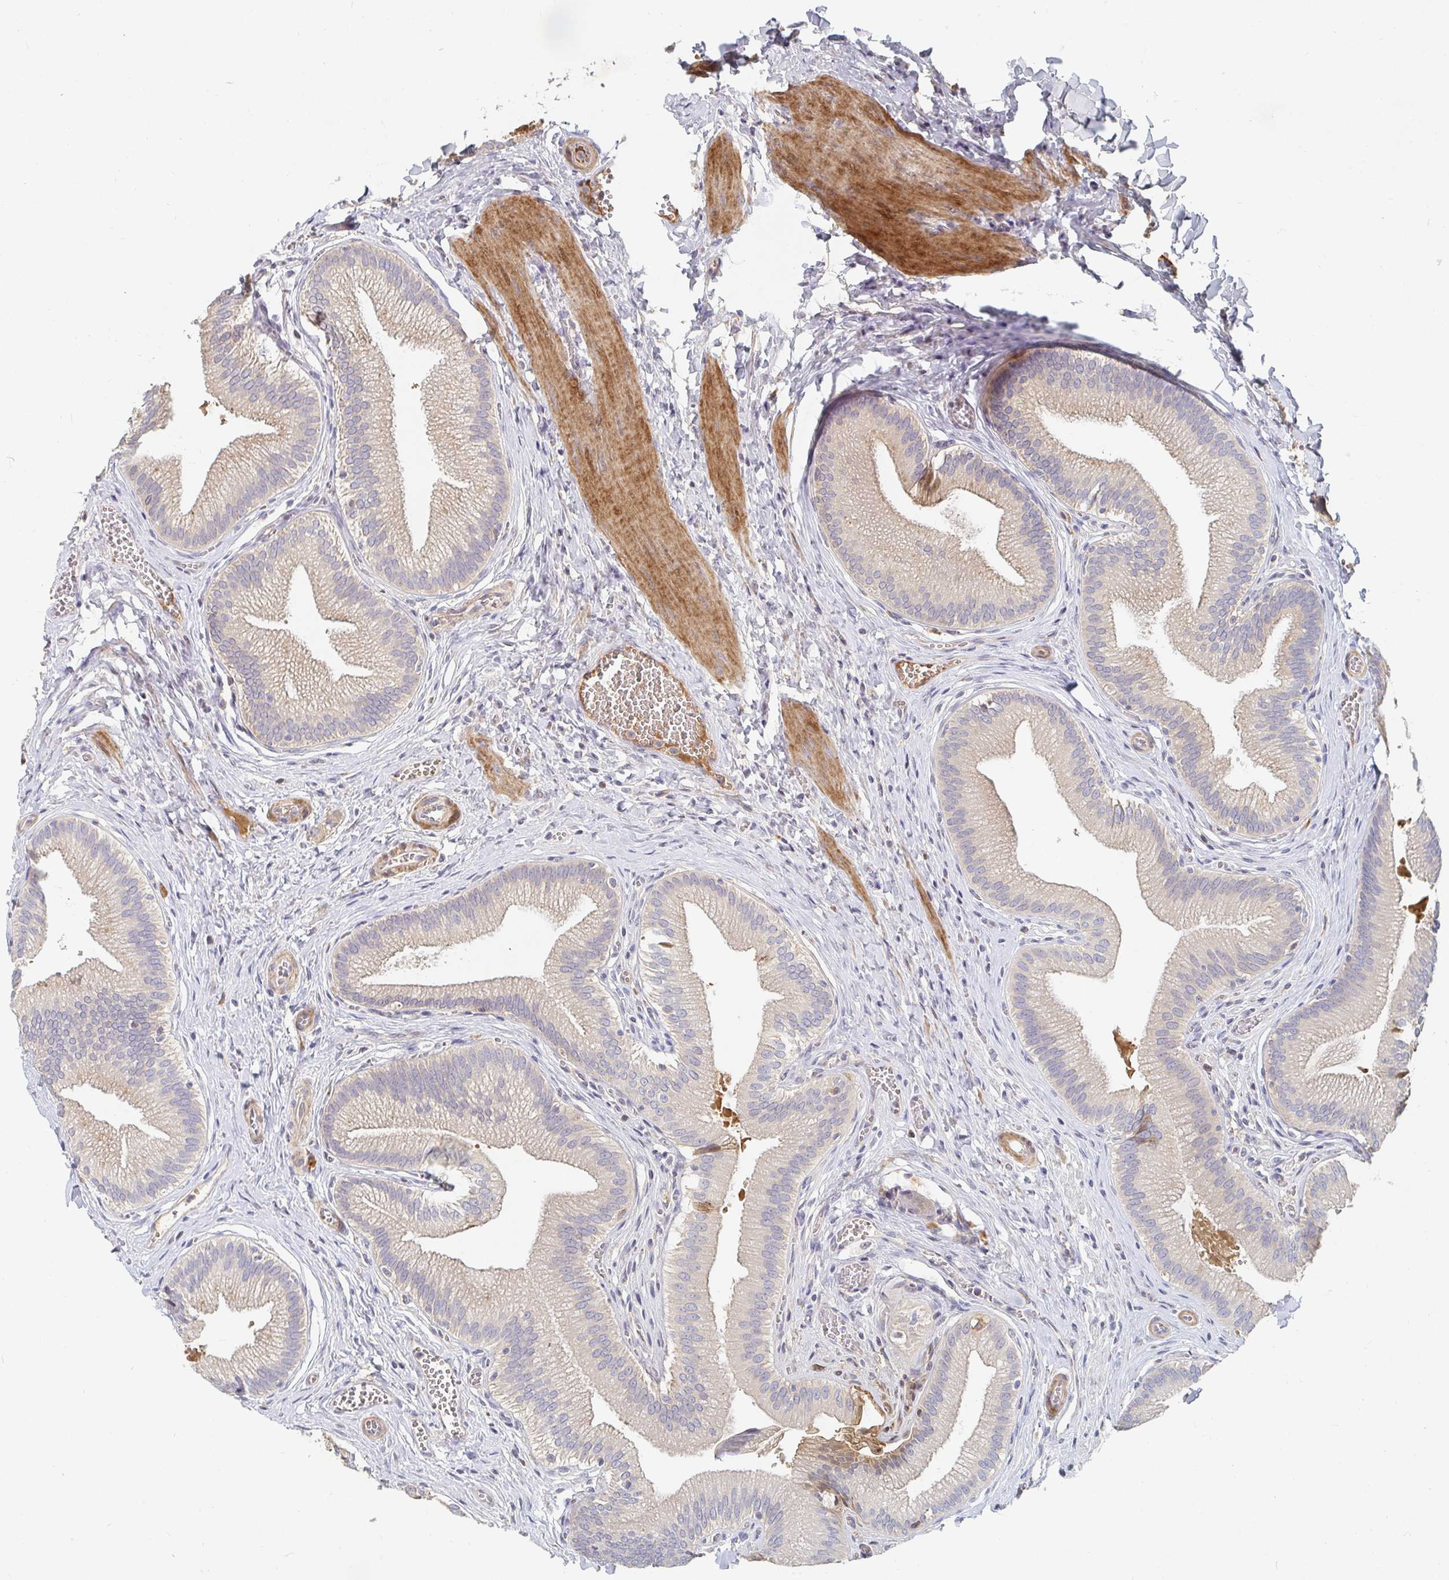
{"staining": {"intensity": "weak", "quantity": "25%-75%", "location": "cytoplasmic/membranous"}, "tissue": "gallbladder", "cell_type": "Glandular cells", "image_type": "normal", "snomed": [{"axis": "morphology", "description": "Normal tissue, NOS"}, {"axis": "topography", "description": "Gallbladder"}], "caption": "A brown stain highlights weak cytoplasmic/membranous expression of a protein in glandular cells of normal human gallbladder.", "gene": "NME9", "patient": {"sex": "male", "age": 17}}